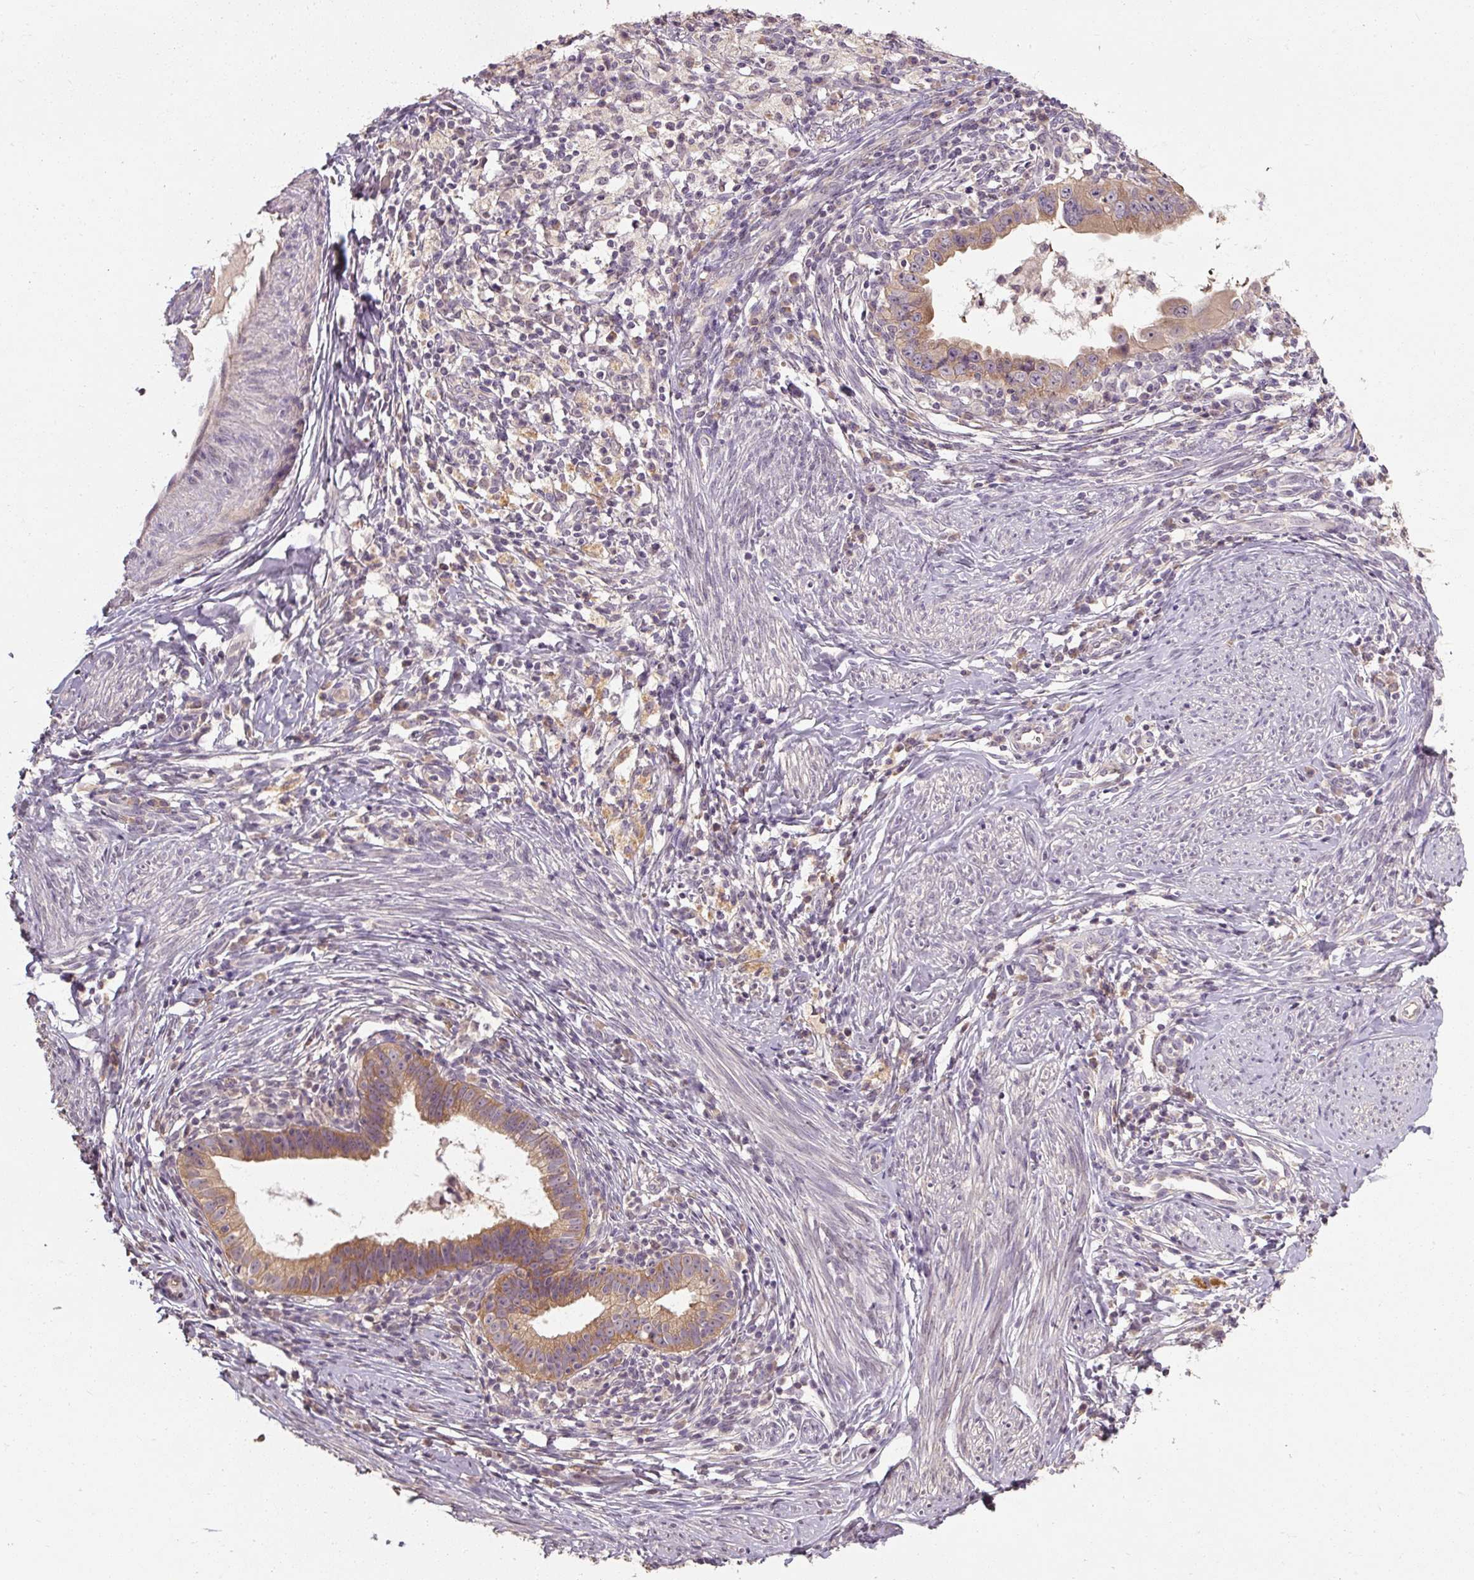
{"staining": {"intensity": "moderate", "quantity": "25%-75%", "location": "cytoplasmic/membranous"}, "tissue": "cervical cancer", "cell_type": "Tumor cells", "image_type": "cancer", "snomed": [{"axis": "morphology", "description": "Adenocarcinoma, NOS"}, {"axis": "topography", "description": "Cervix"}], "caption": "Protein staining of adenocarcinoma (cervical) tissue displays moderate cytoplasmic/membranous expression in about 25%-75% of tumor cells.", "gene": "CFAP65", "patient": {"sex": "female", "age": 36}}